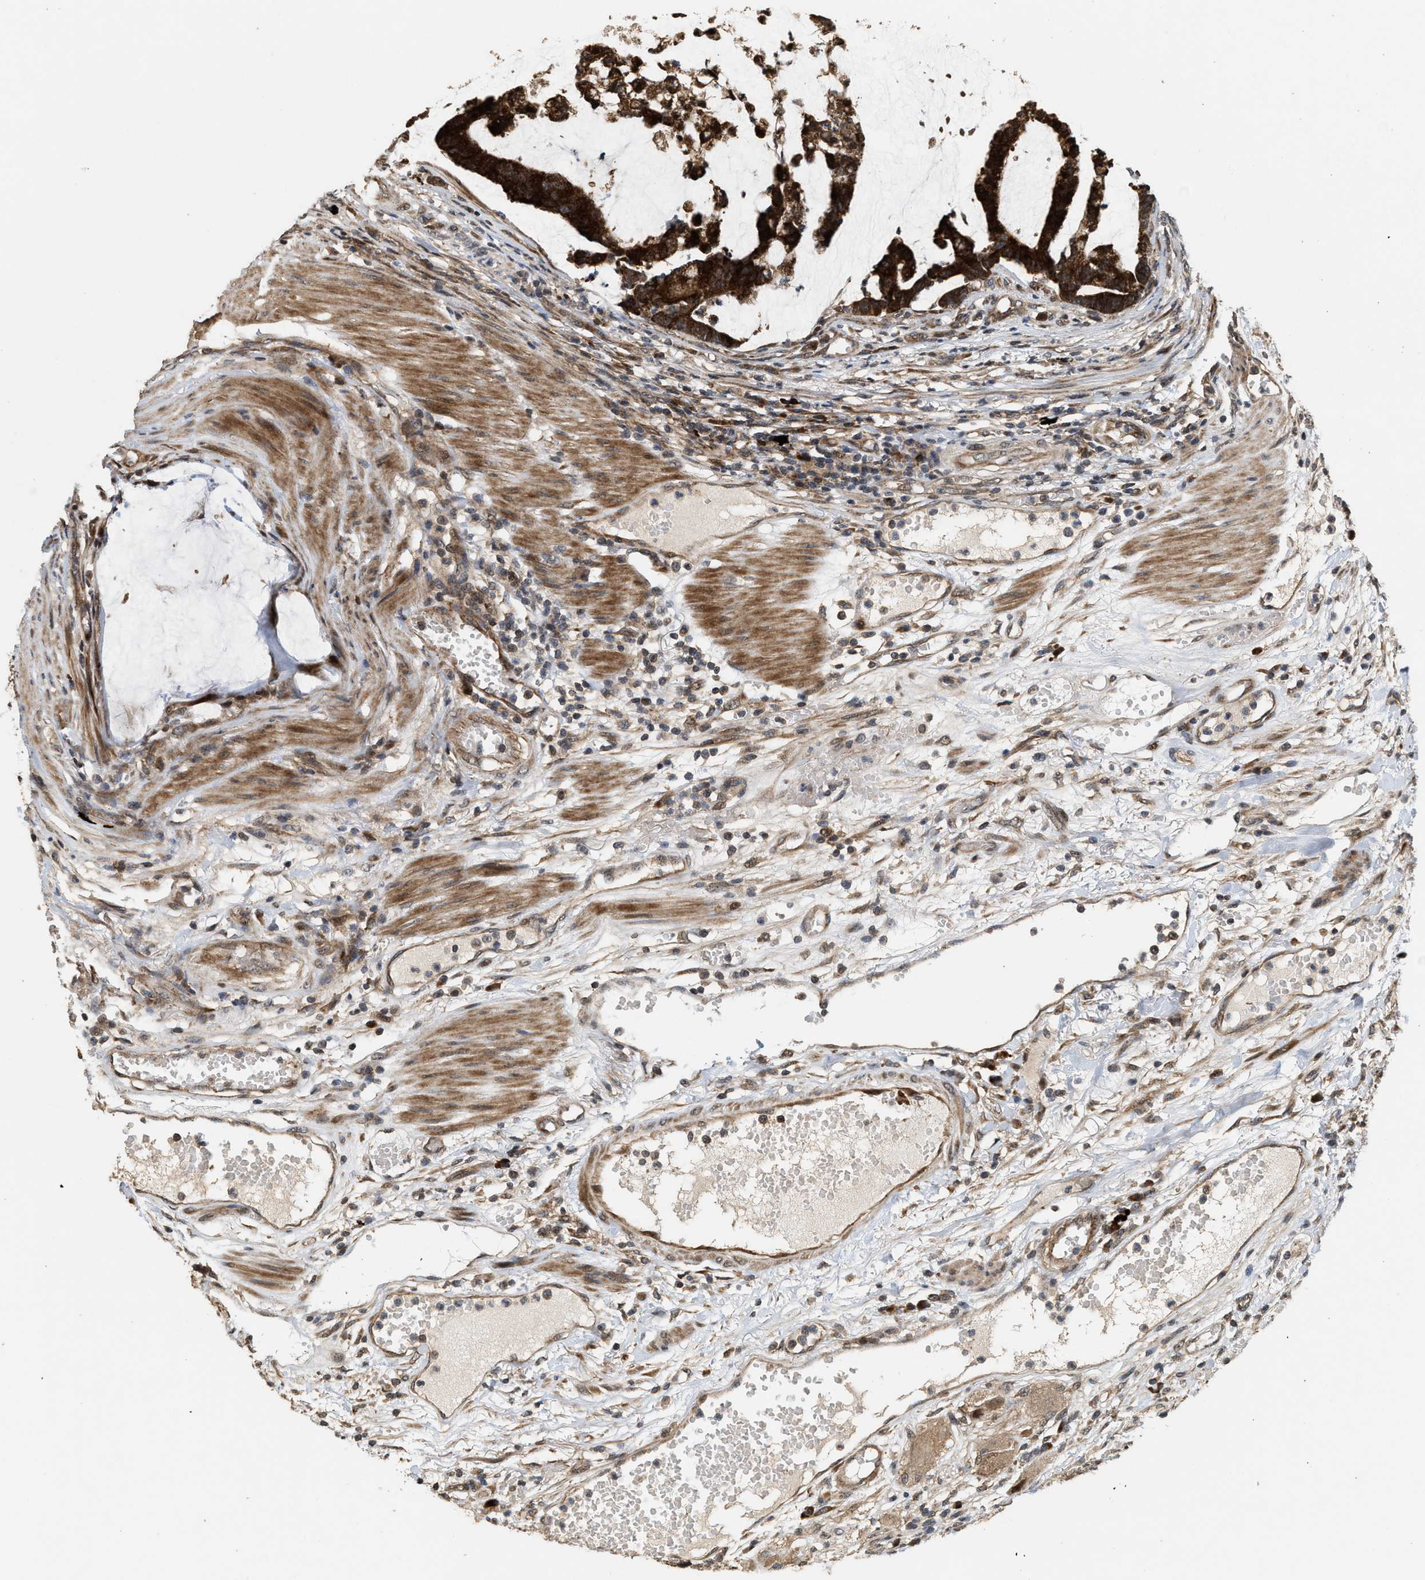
{"staining": {"intensity": "strong", "quantity": ">75%", "location": "cytoplasmic/membranous"}, "tissue": "colorectal cancer", "cell_type": "Tumor cells", "image_type": "cancer", "snomed": [{"axis": "morphology", "description": "Adenocarcinoma, NOS"}, {"axis": "topography", "description": "Colon"}], "caption": "Protein analysis of colorectal cancer (adenocarcinoma) tissue demonstrates strong cytoplasmic/membranous staining in about >75% of tumor cells.", "gene": "ELP2", "patient": {"sex": "female", "age": 84}}